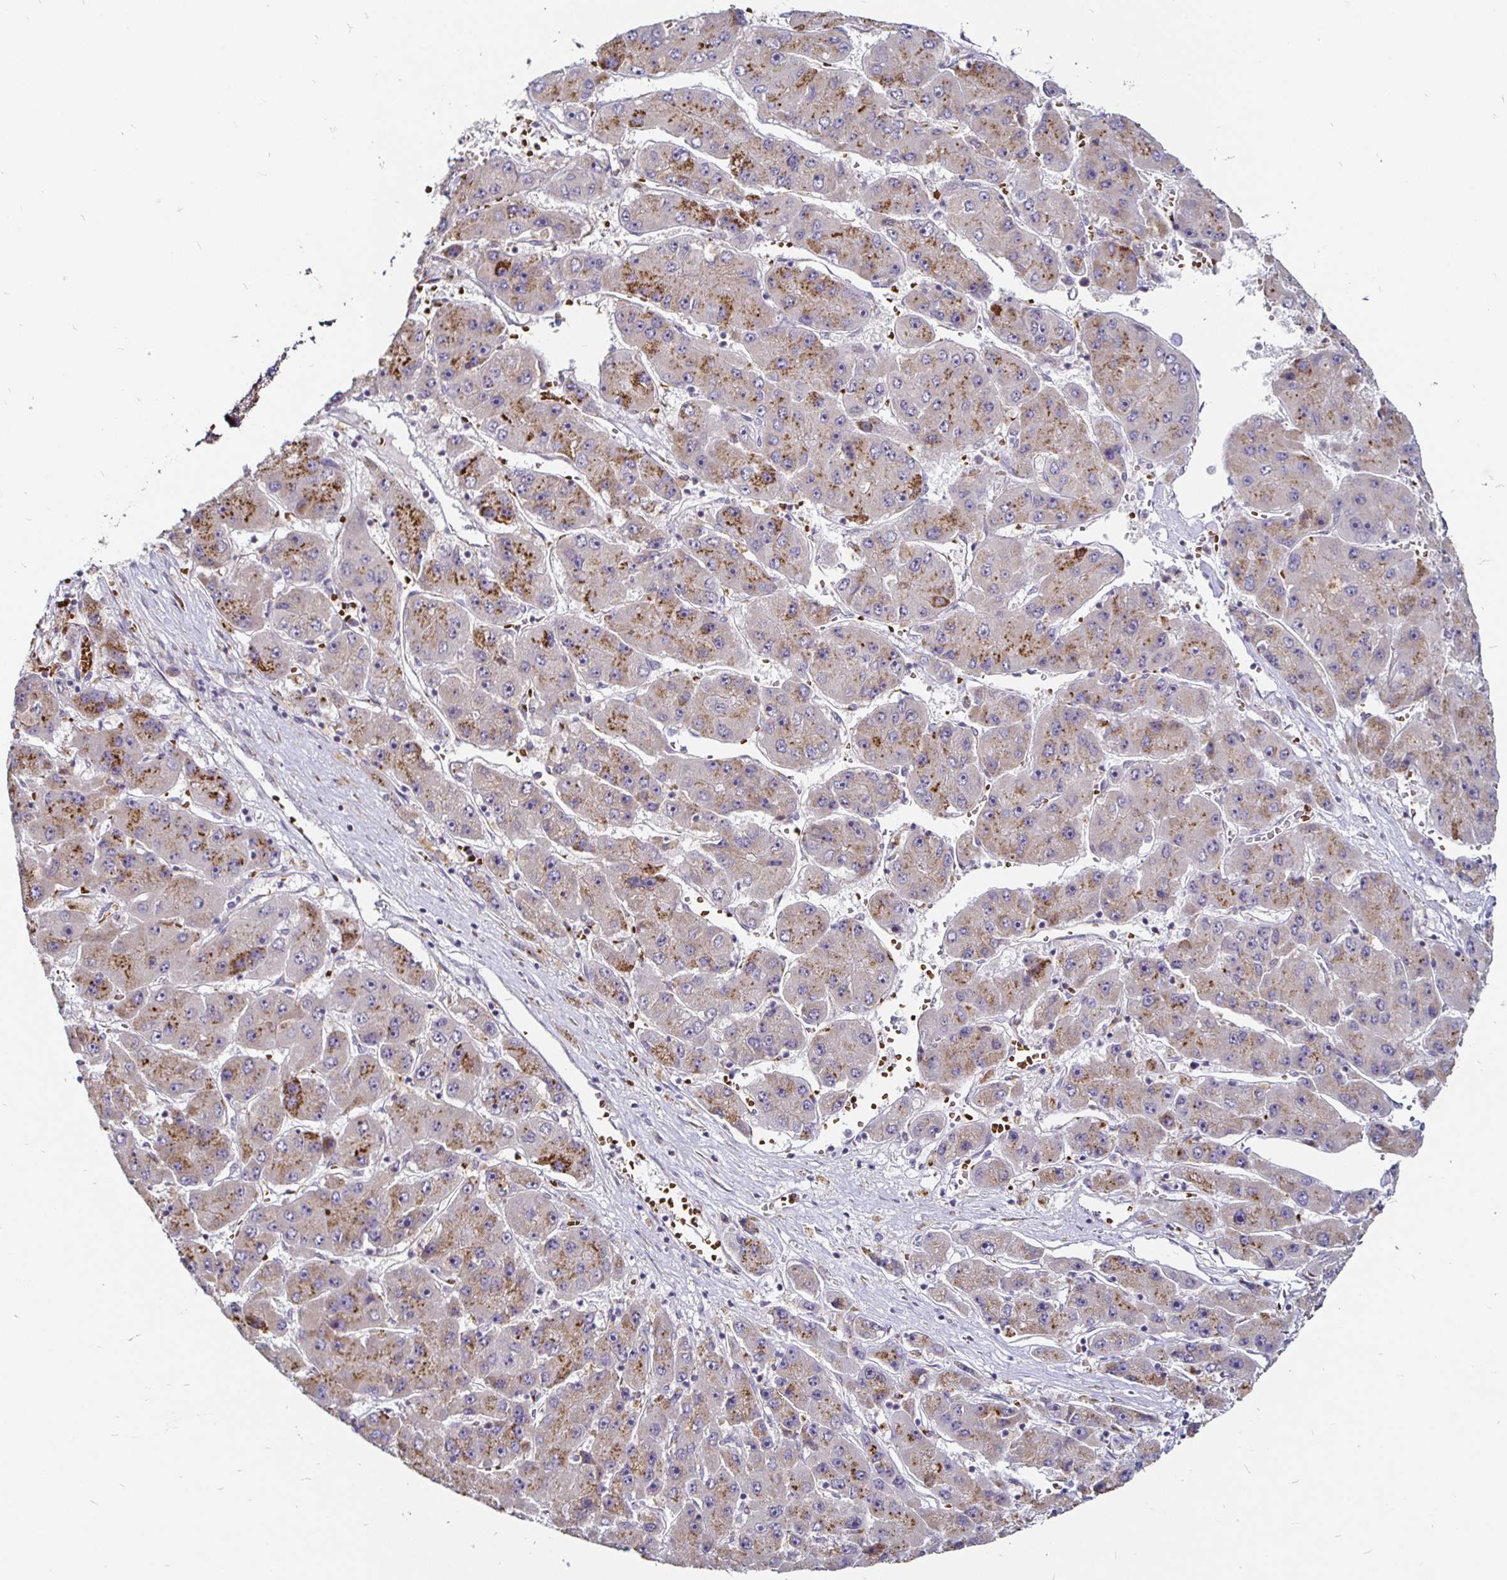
{"staining": {"intensity": "moderate", "quantity": "<25%", "location": "cytoplasmic/membranous"}, "tissue": "liver cancer", "cell_type": "Tumor cells", "image_type": "cancer", "snomed": [{"axis": "morphology", "description": "Carcinoma, Hepatocellular, NOS"}, {"axis": "topography", "description": "Liver"}], "caption": "A micrograph of human hepatocellular carcinoma (liver) stained for a protein demonstrates moderate cytoplasmic/membranous brown staining in tumor cells.", "gene": "ATG3", "patient": {"sex": "female", "age": 61}}